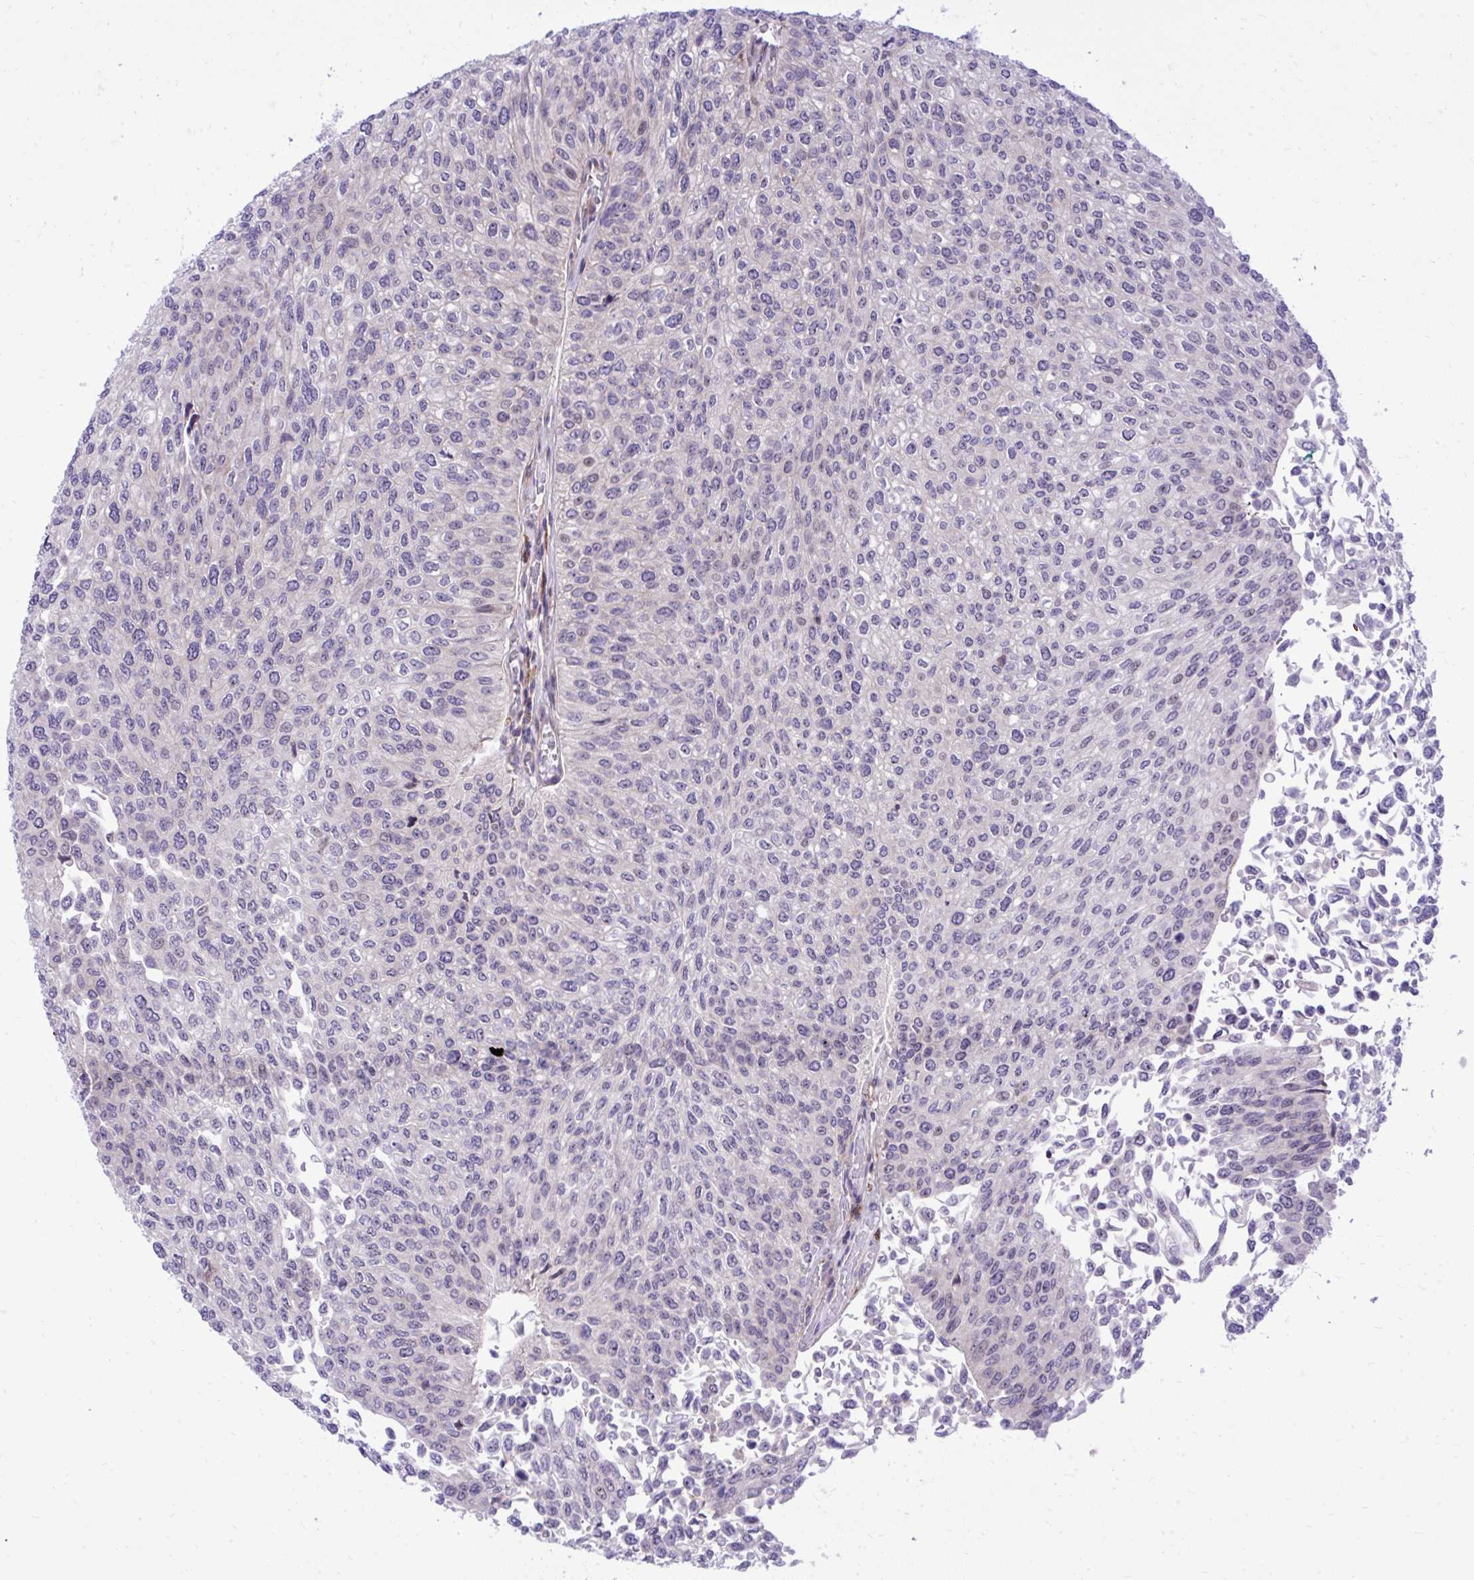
{"staining": {"intensity": "negative", "quantity": "none", "location": "none"}, "tissue": "urothelial cancer", "cell_type": "Tumor cells", "image_type": "cancer", "snomed": [{"axis": "morphology", "description": "Urothelial carcinoma, NOS"}, {"axis": "topography", "description": "Urinary bladder"}], "caption": "Transitional cell carcinoma was stained to show a protein in brown. There is no significant staining in tumor cells. Nuclei are stained in blue.", "gene": "GRK4", "patient": {"sex": "male", "age": 59}}